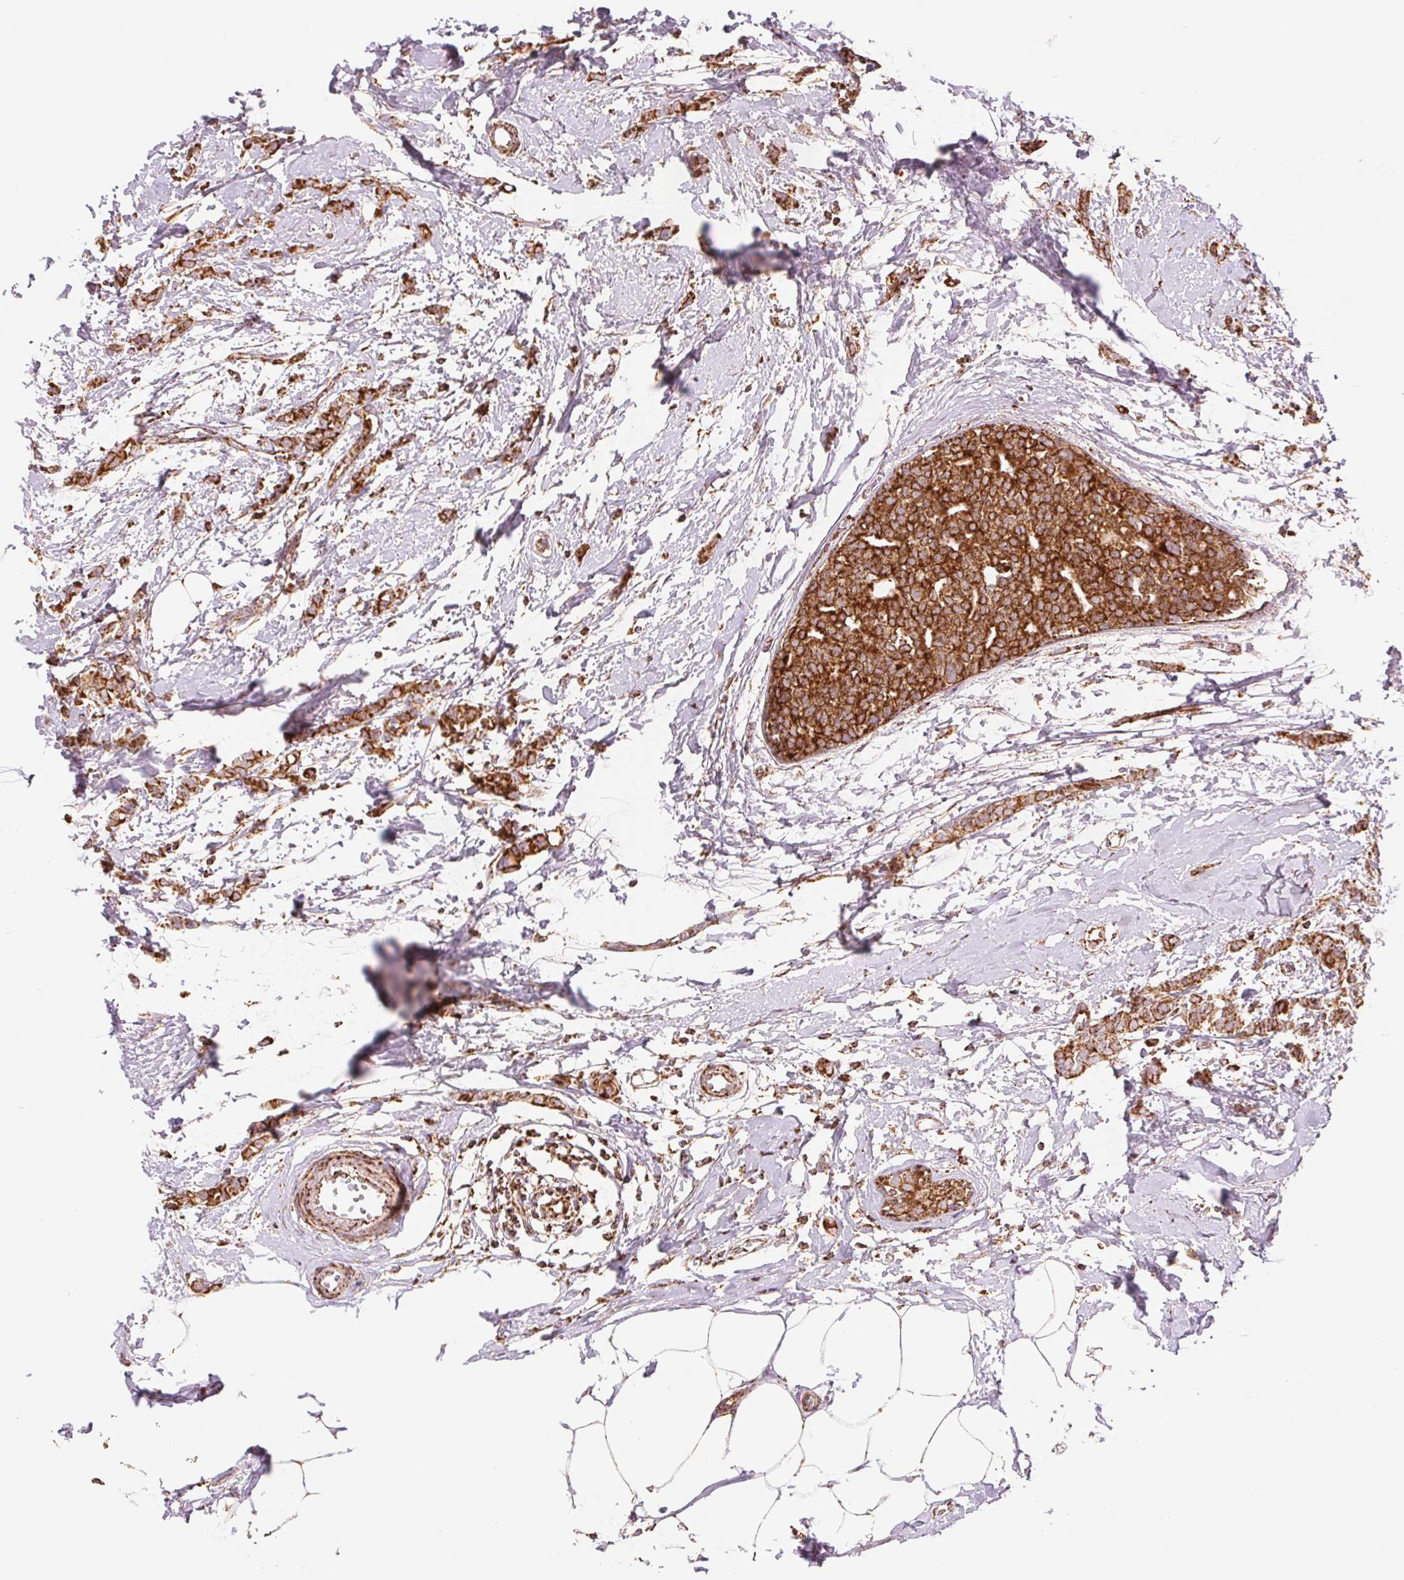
{"staining": {"intensity": "moderate", "quantity": ">75%", "location": "cytoplasmic/membranous"}, "tissue": "breast cancer", "cell_type": "Tumor cells", "image_type": "cancer", "snomed": [{"axis": "morphology", "description": "Duct carcinoma"}, {"axis": "topography", "description": "Breast"}], "caption": "Human breast infiltrating ductal carcinoma stained with a protein marker reveals moderate staining in tumor cells.", "gene": "SDHB", "patient": {"sex": "female", "age": 40}}